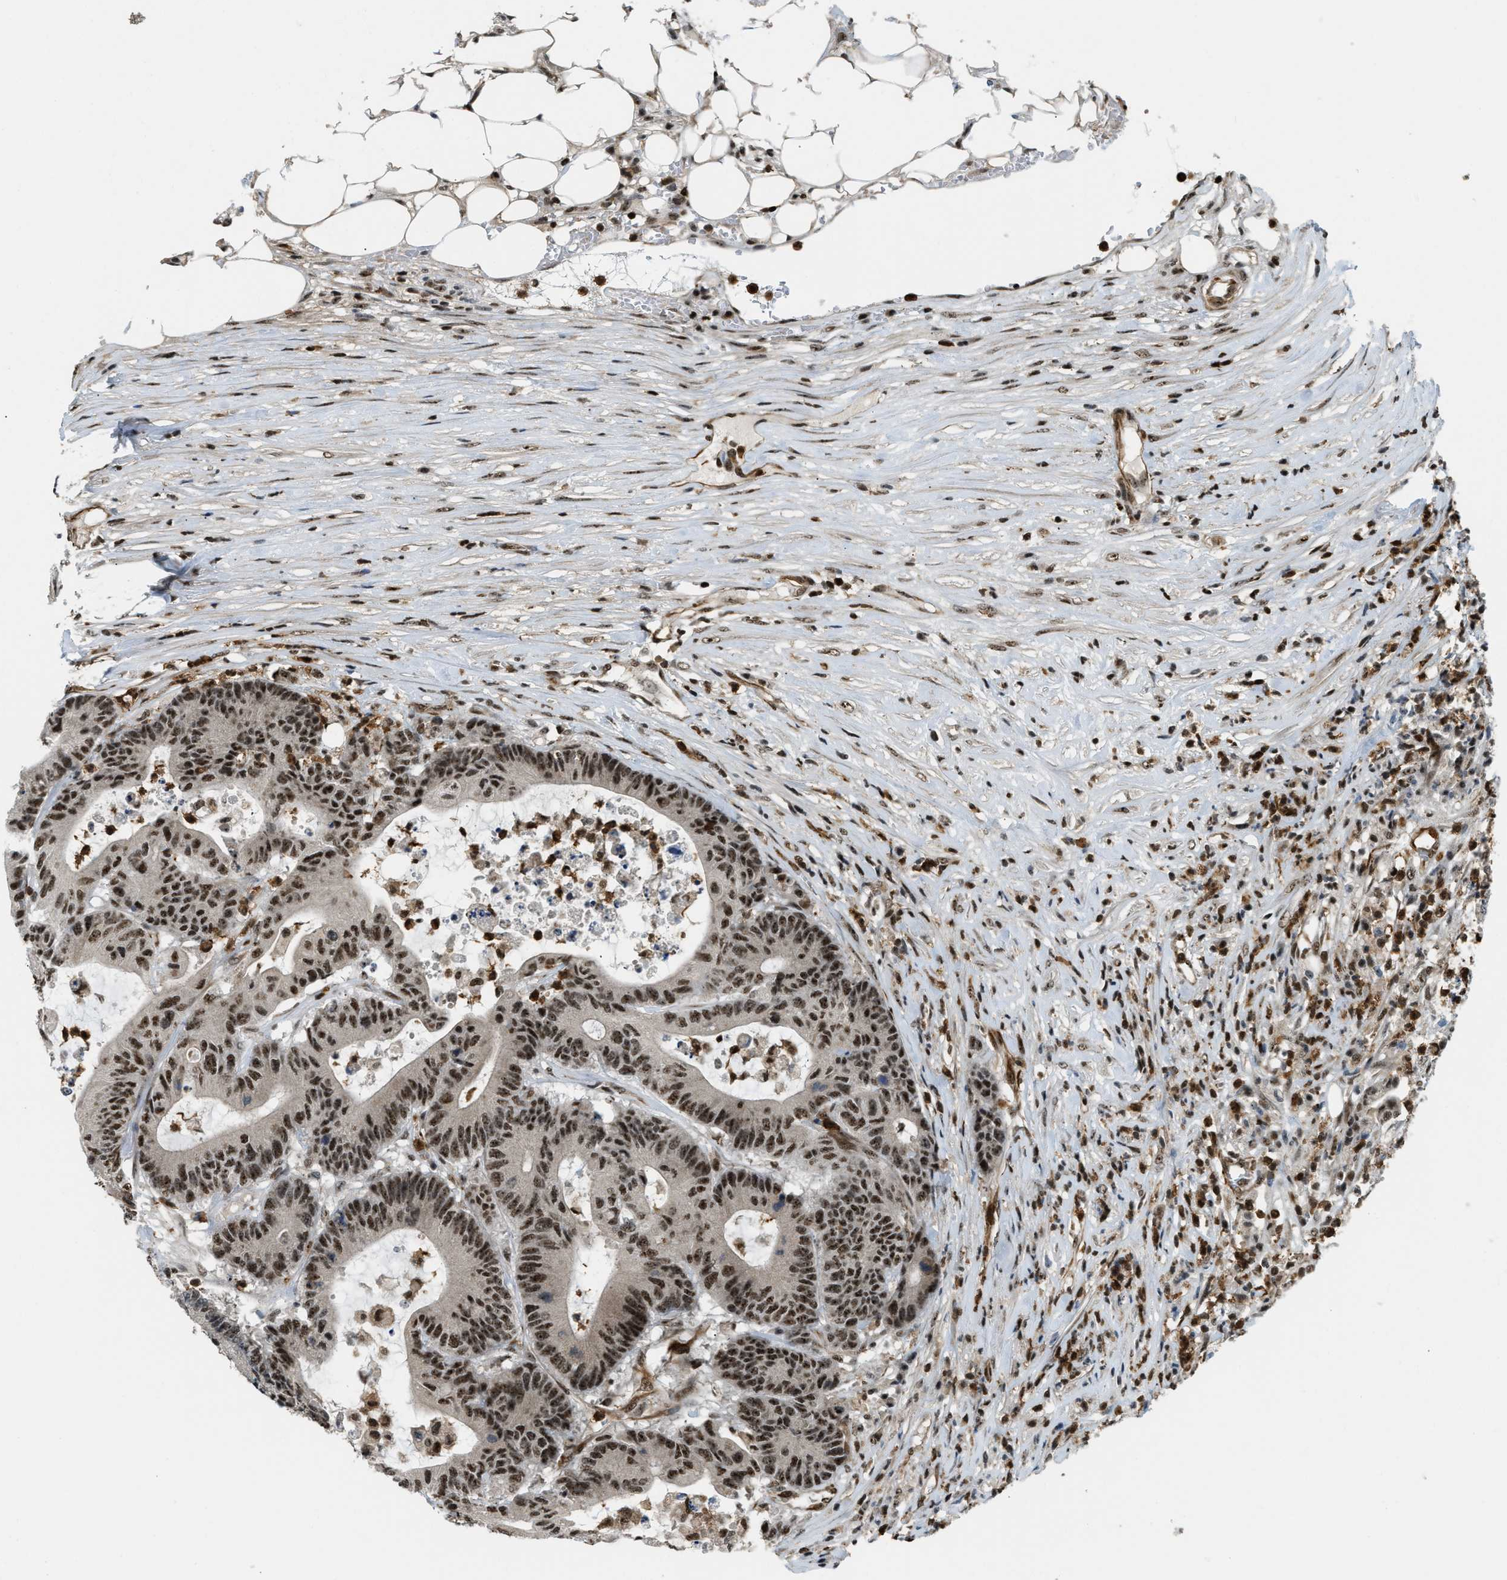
{"staining": {"intensity": "strong", "quantity": ">75%", "location": "nuclear"}, "tissue": "colorectal cancer", "cell_type": "Tumor cells", "image_type": "cancer", "snomed": [{"axis": "morphology", "description": "Adenocarcinoma, NOS"}, {"axis": "topography", "description": "Colon"}], "caption": "Protein staining demonstrates strong nuclear positivity in about >75% of tumor cells in colorectal adenocarcinoma. Using DAB (3,3'-diaminobenzidine) (brown) and hematoxylin (blue) stains, captured at high magnification using brightfield microscopy.", "gene": "E2F1", "patient": {"sex": "female", "age": 84}}